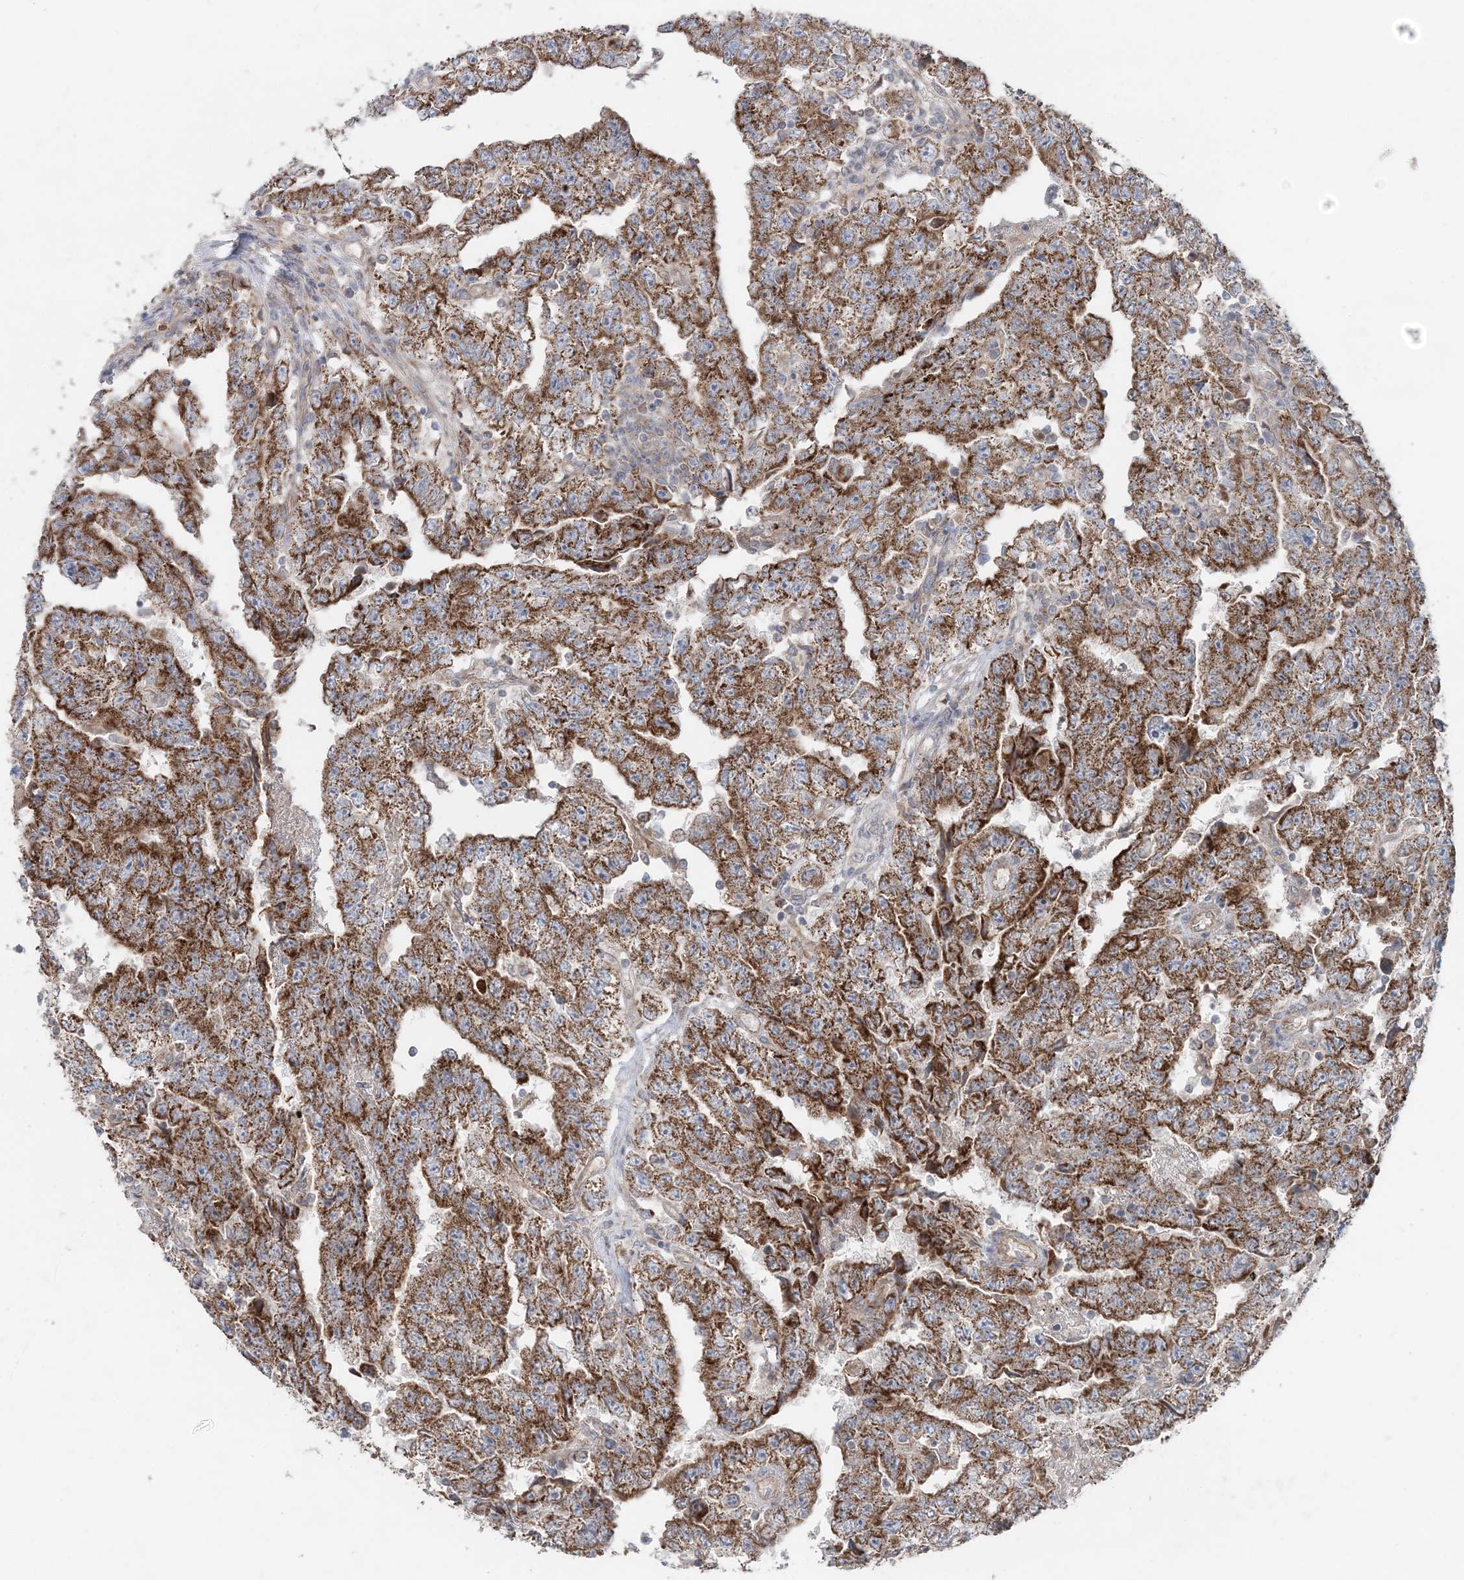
{"staining": {"intensity": "strong", "quantity": ">75%", "location": "cytoplasmic/membranous"}, "tissue": "testis cancer", "cell_type": "Tumor cells", "image_type": "cancer", "snomed": [{"axis": "morphology", "description": "Carcinoma, Embryonal, NOS"}, {"axis": "topography", "description": "Testis"}], "caption": "This is a micrograph of immunohistochemistry staining of embryonal carcinoma (testis), which shows strong positivity in the cytoplasmic/membranous of tumor cells.", "gene": "LRPPRC", "patient": {"sex": "male", "age": 25}}